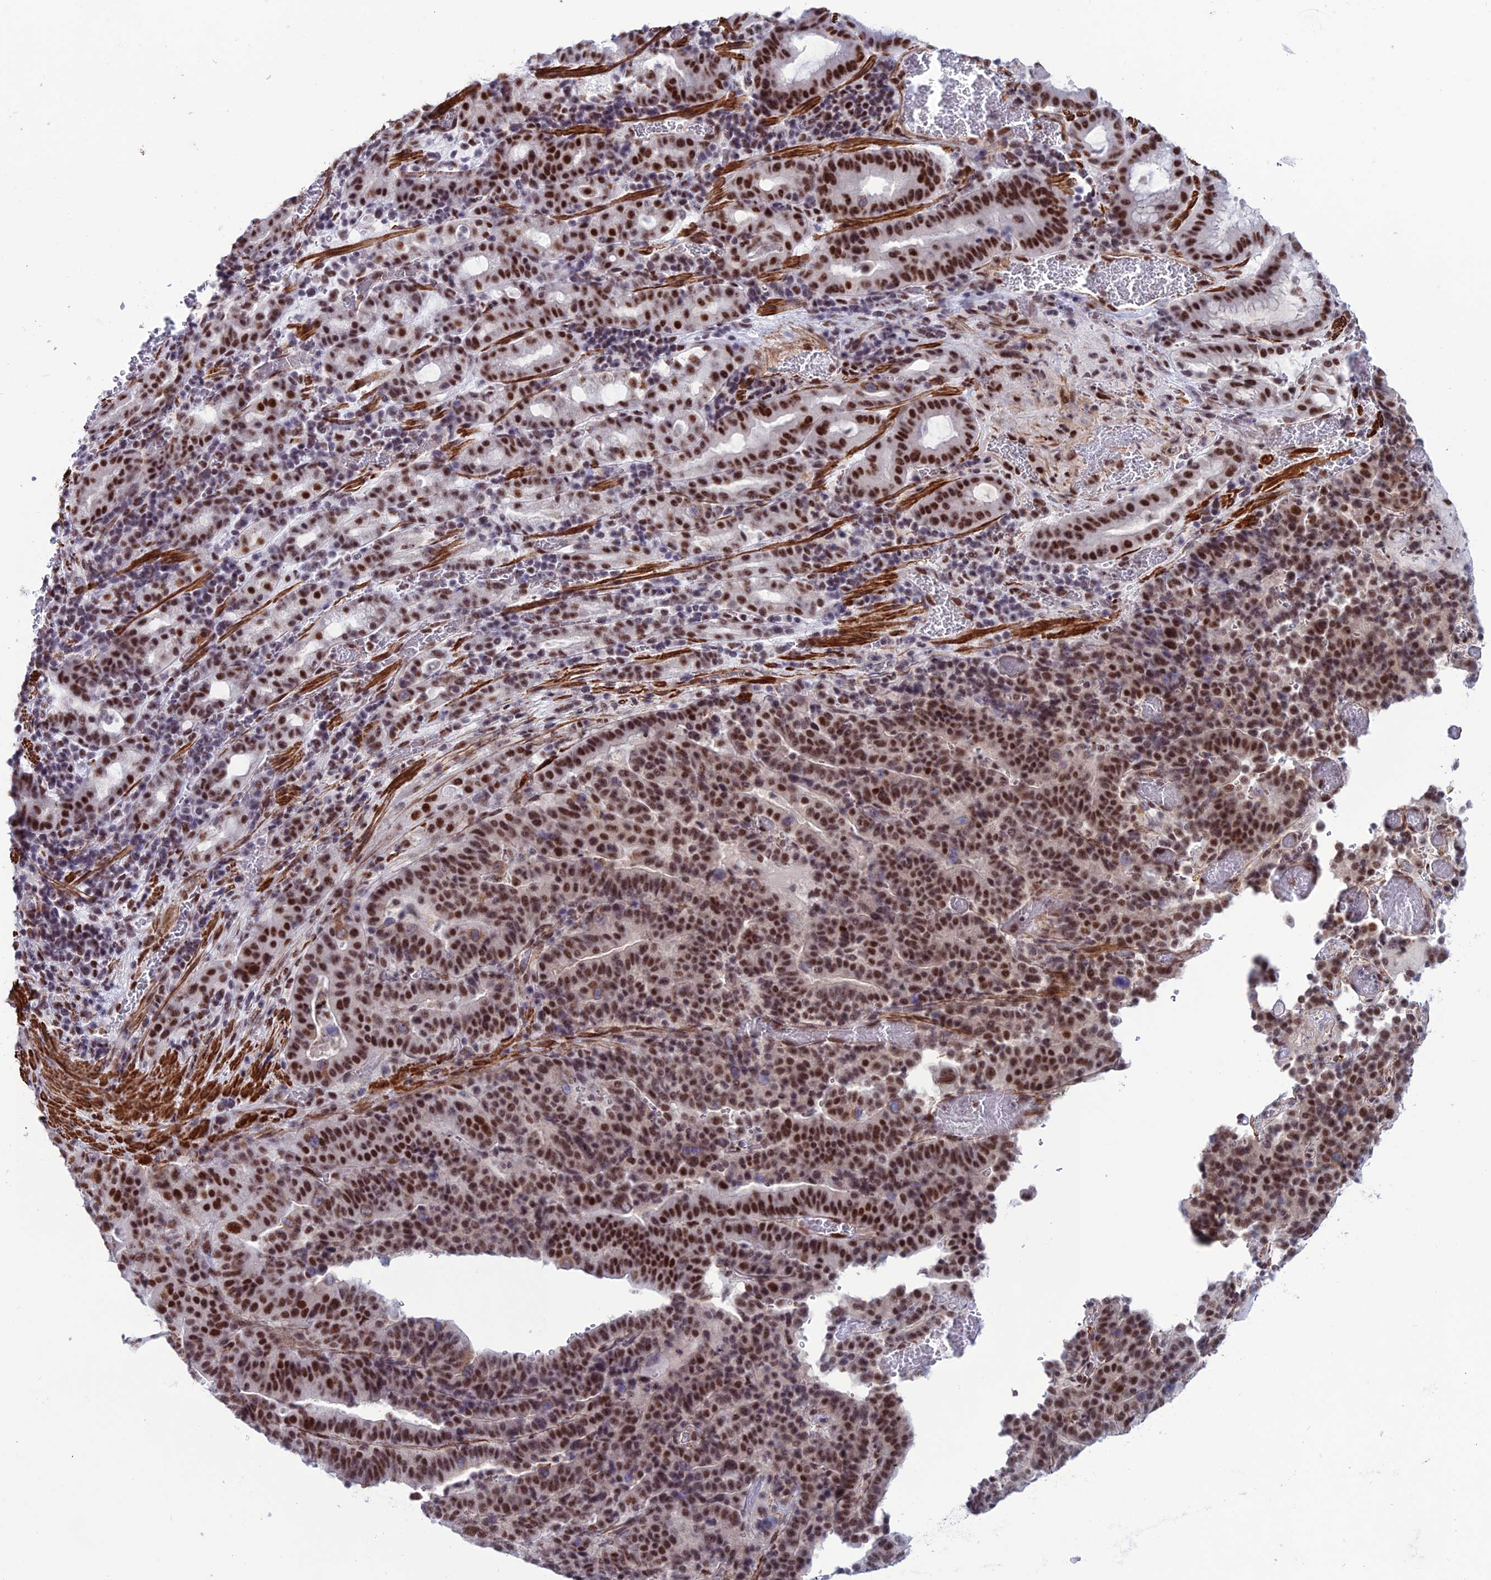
{"staining": {"intensity": "strong", "quantity": ">75%", "location": "nuclear"}, "tissue": "stomach cancer", "cell_type": "Tumor cells", "image_type": "cancer", "snomed": [{"axis": "morphology", "description": "Adenocarcinoma, NOS"}, {"axis": "topography", "description": "Stomach"}], "caption": "Protein analysis of stomach adenocarcinoma tissue shows strong nuclear staining in approximately >75% of tumor cells. Nuclei are stained in blue.", "gene": "U2AF1", "patient": {"sex": "male", "age": 48}}